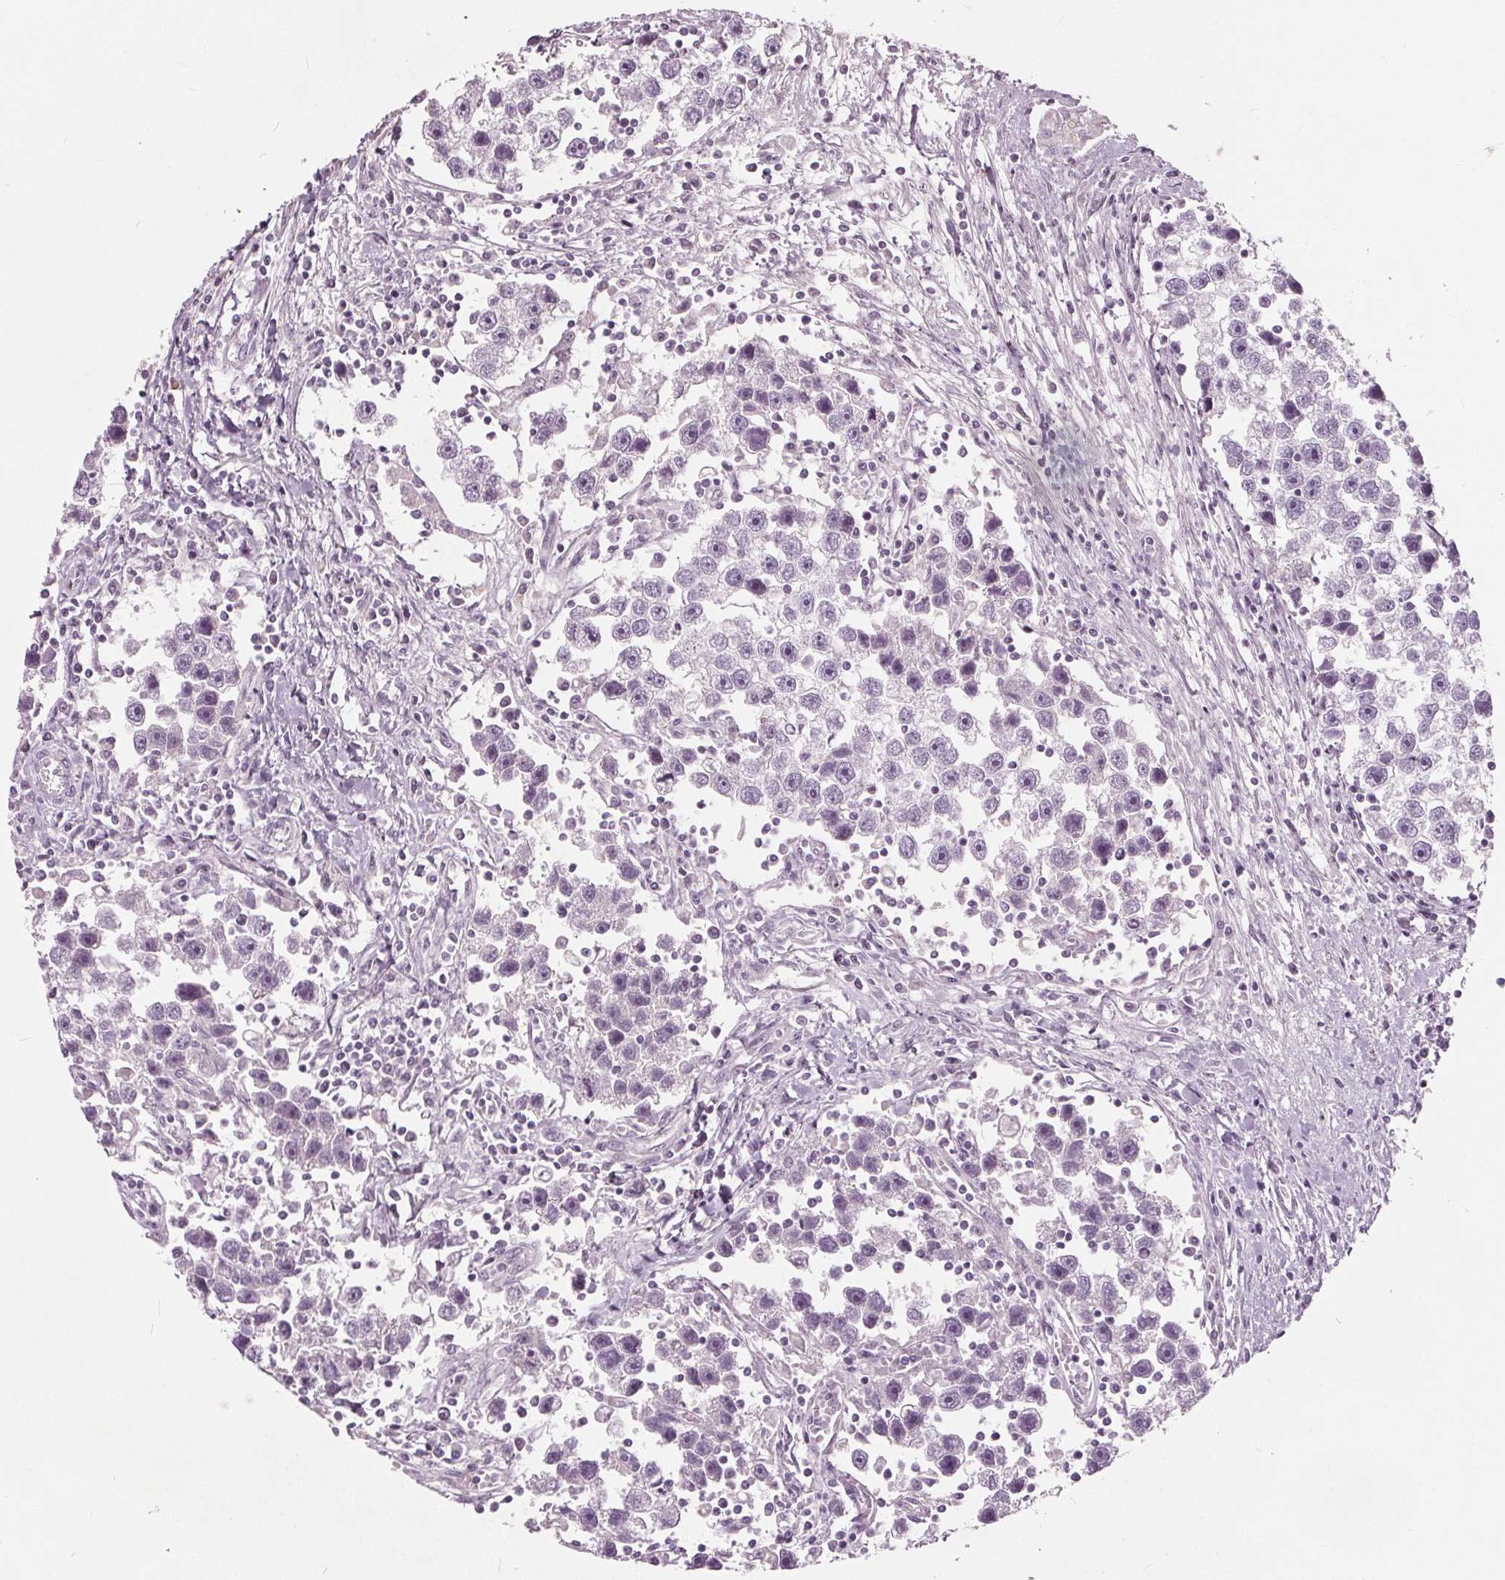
{"staining": {"intensity": "negative", "quantity": "none", "location": "none"}, "tissue": "testis cancer", "cell_type": "Tumor cells", "image_type": "cancer", "snomed": [{"axis": "morphology", "description": "Seminoma, NOS"}, {"axis": "topography", "description": "Testis"}], "caption": "IHC of human testis seminoma reveals no positivity in tumor cells. Brightfield microscopy of immunohistochemistry stained with DAB (3,3'-diaminobenzidine) (brown) and hematoxylin (blue), captured at high magnification.", "gene": "TKFC", "patient": {"sex": "male", "age": 30}}